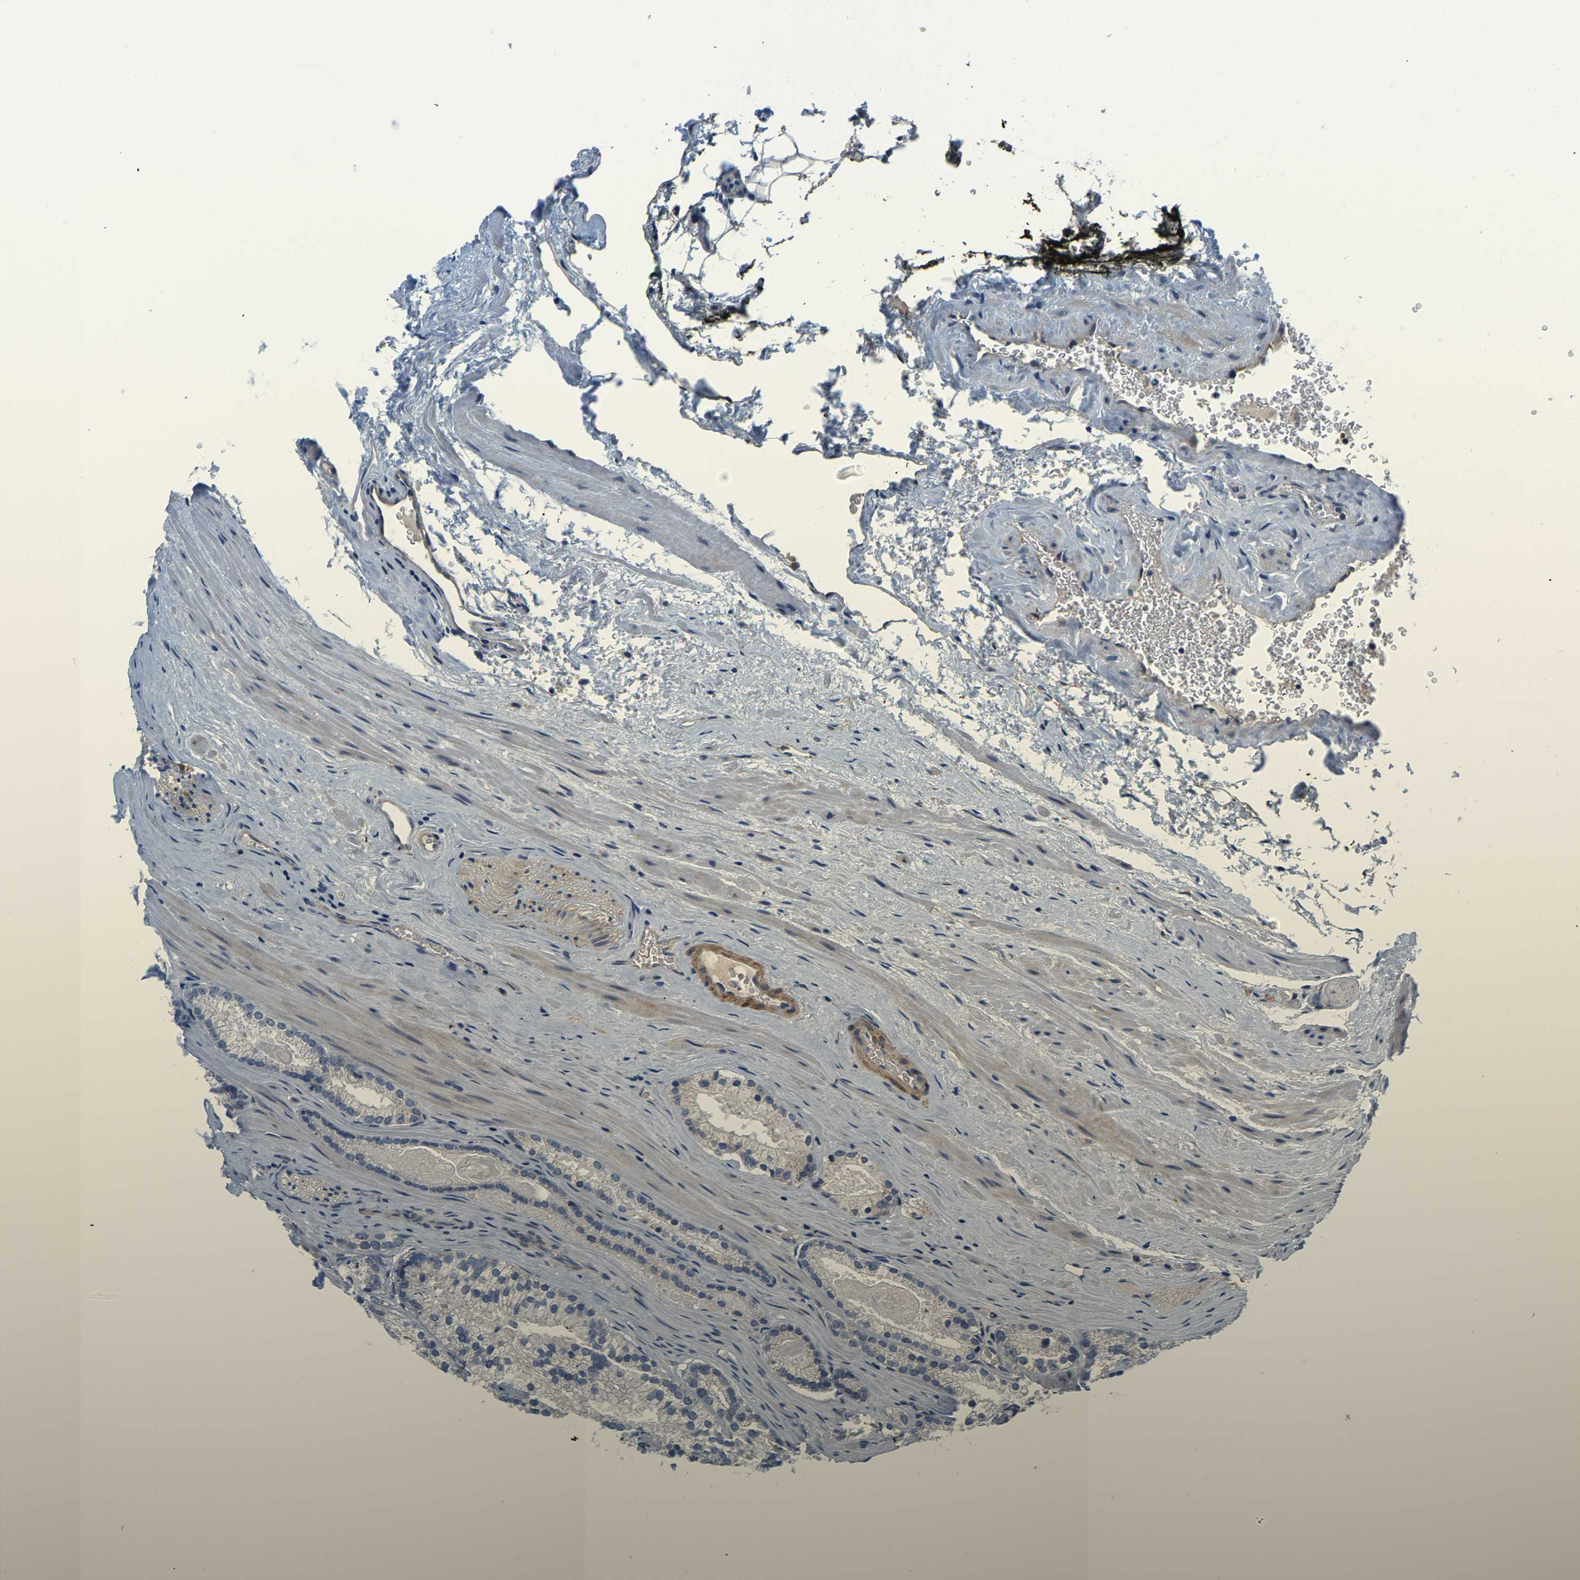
{"staining": {"intensity": "negative", "quantity": "none", "location": "none"}, "tissue": "prostate cancer", "cell_type": "Tumor cells", "image_type": "cancer", "snomed": [{"axis": "morphology", "description": "Adenocarcinoma, Low grade"}, {"axis": "topography", "description": "Prostate"}], "caption": "Human prostate cancer stained for a protein using immunohistochemistry reveals no staining in tumor cells.", "gene": "LIAS", "patient": {"sex": "male", "age": 59}}